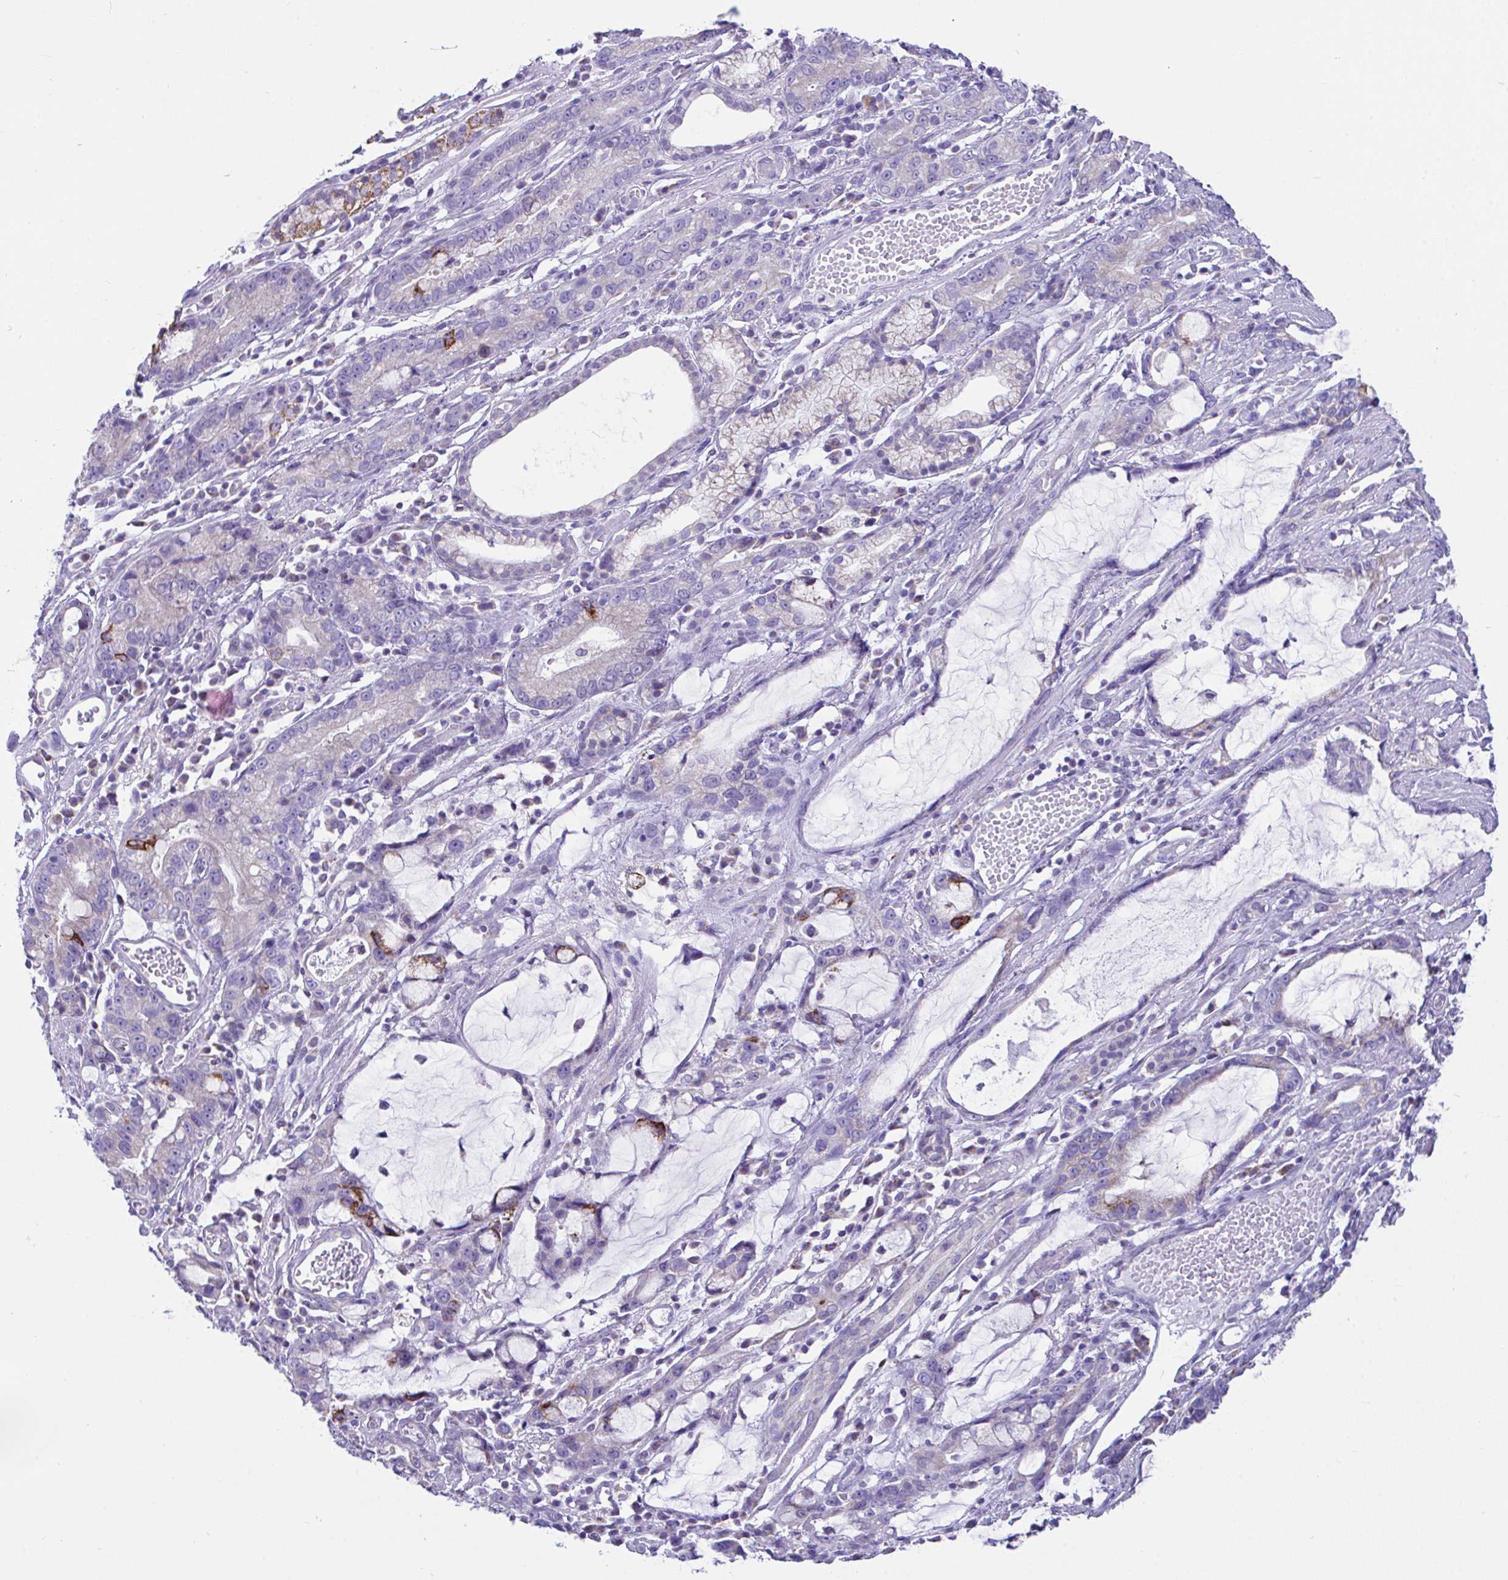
{"staining": {"intensity": "strong", "quantity": "<25%", "location": "cytoplasmic/membranous"}, "tissue": "stomach cancer", "cell_type": "Tumor cells", "image_type": "cancer", "snomed": [{"axis": "morphology", "description": "Adenocarcinoma, NOS"}, {"axis": "topography", "description": "Stomach"}], "caption": "This is an image of immunohistochemistry staining of adenocarcinoma (stomach), which shows strong expression in the cytoplasmic/membranous of tumor cells.", "gene": "NLRP8", "patient": {"sex": "male", "age": 55}}